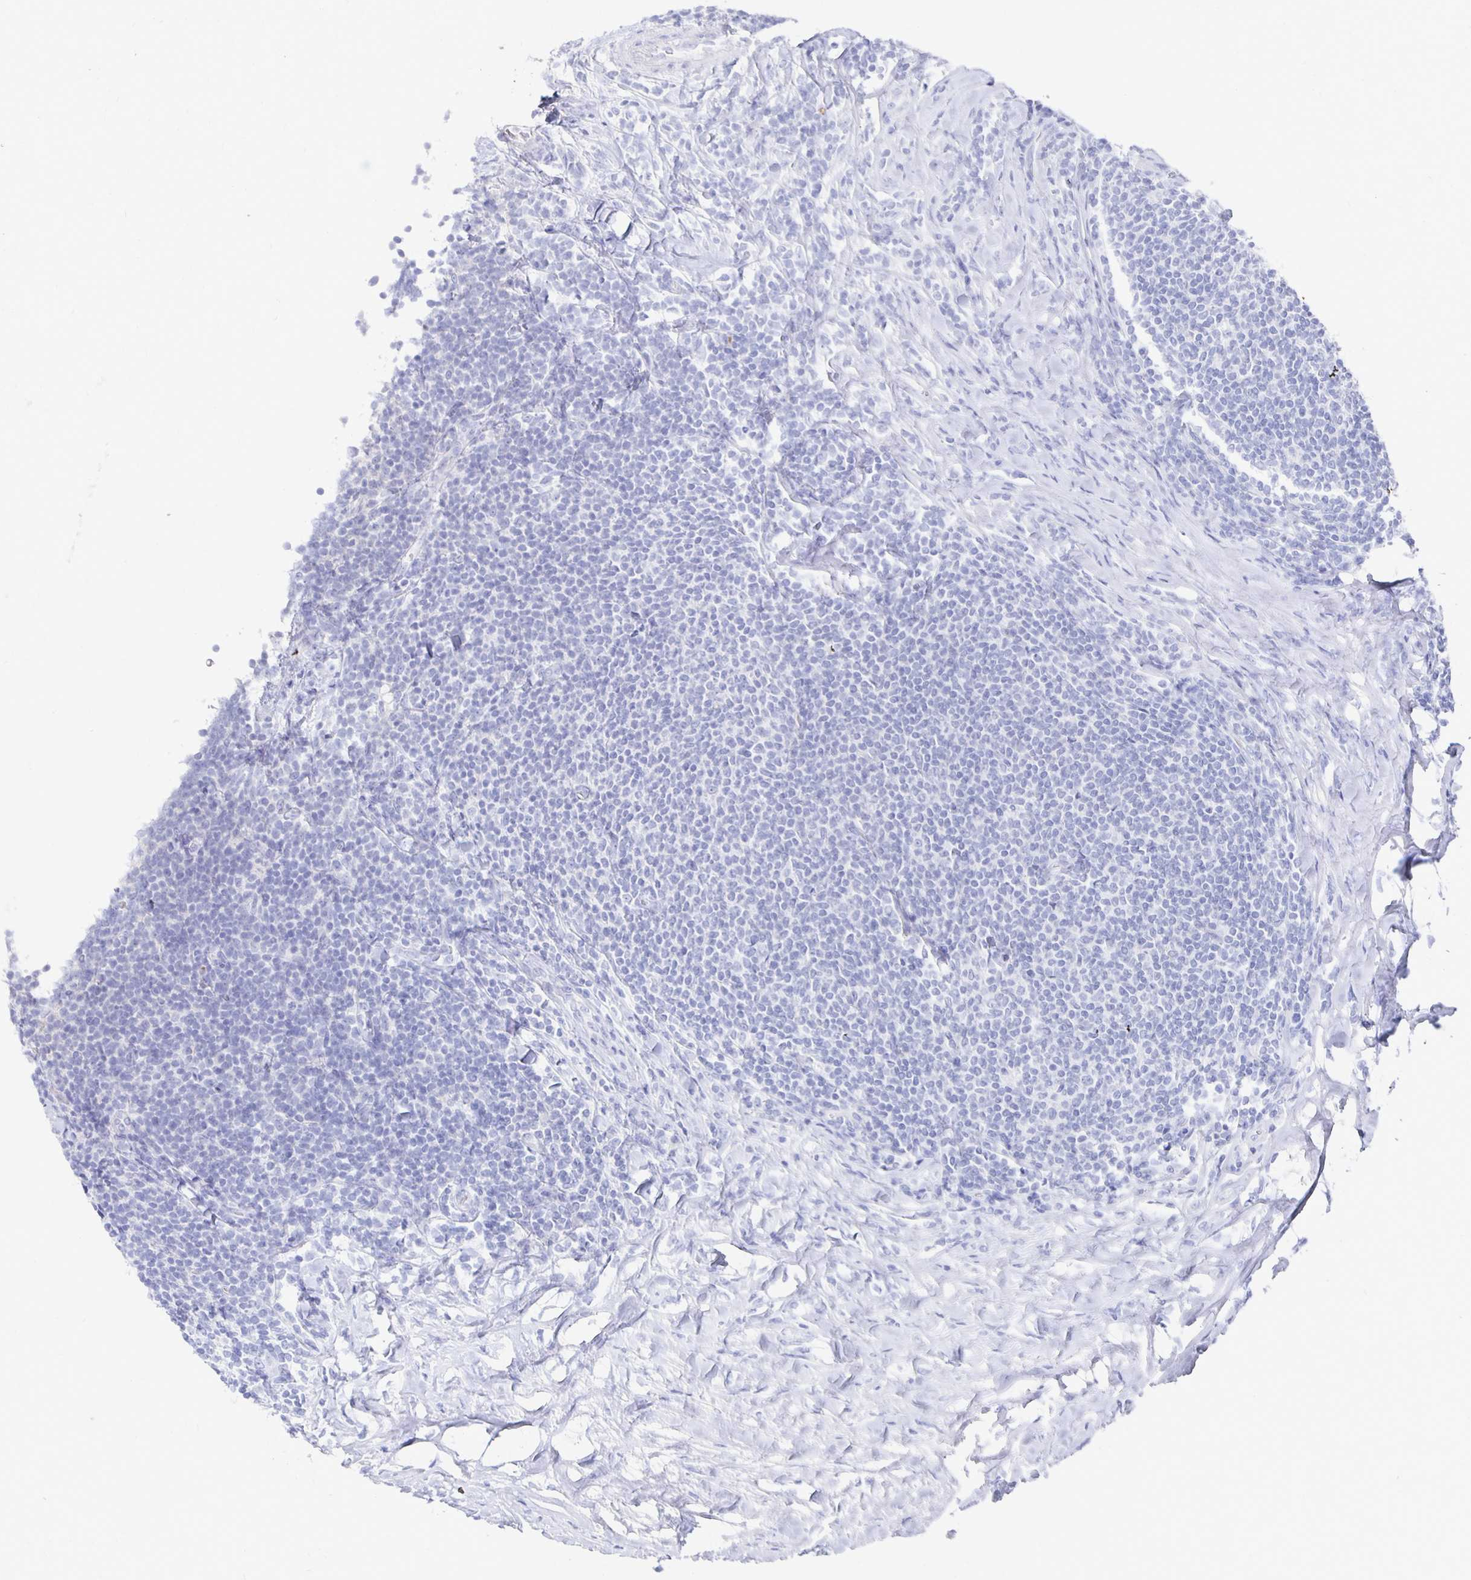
{"staining": {"intensity": "negative", "quantity": "none", "location": "none"}, "tissue": "lymphoma", "cell_type": "Tumor cells", "image_type": "cancer", "snomed": [{"axis": "morphology", "description": "Malignant lymphoma, non-Hodgkin's type, Low grade"}, {"axis": "topography", "description": "Lymph node"}], "caption": "Tumor cells are negative for protein expression in human lymphoma.", "gene": "PRDM7", "patient": {"sex": "male", "age": 52}}